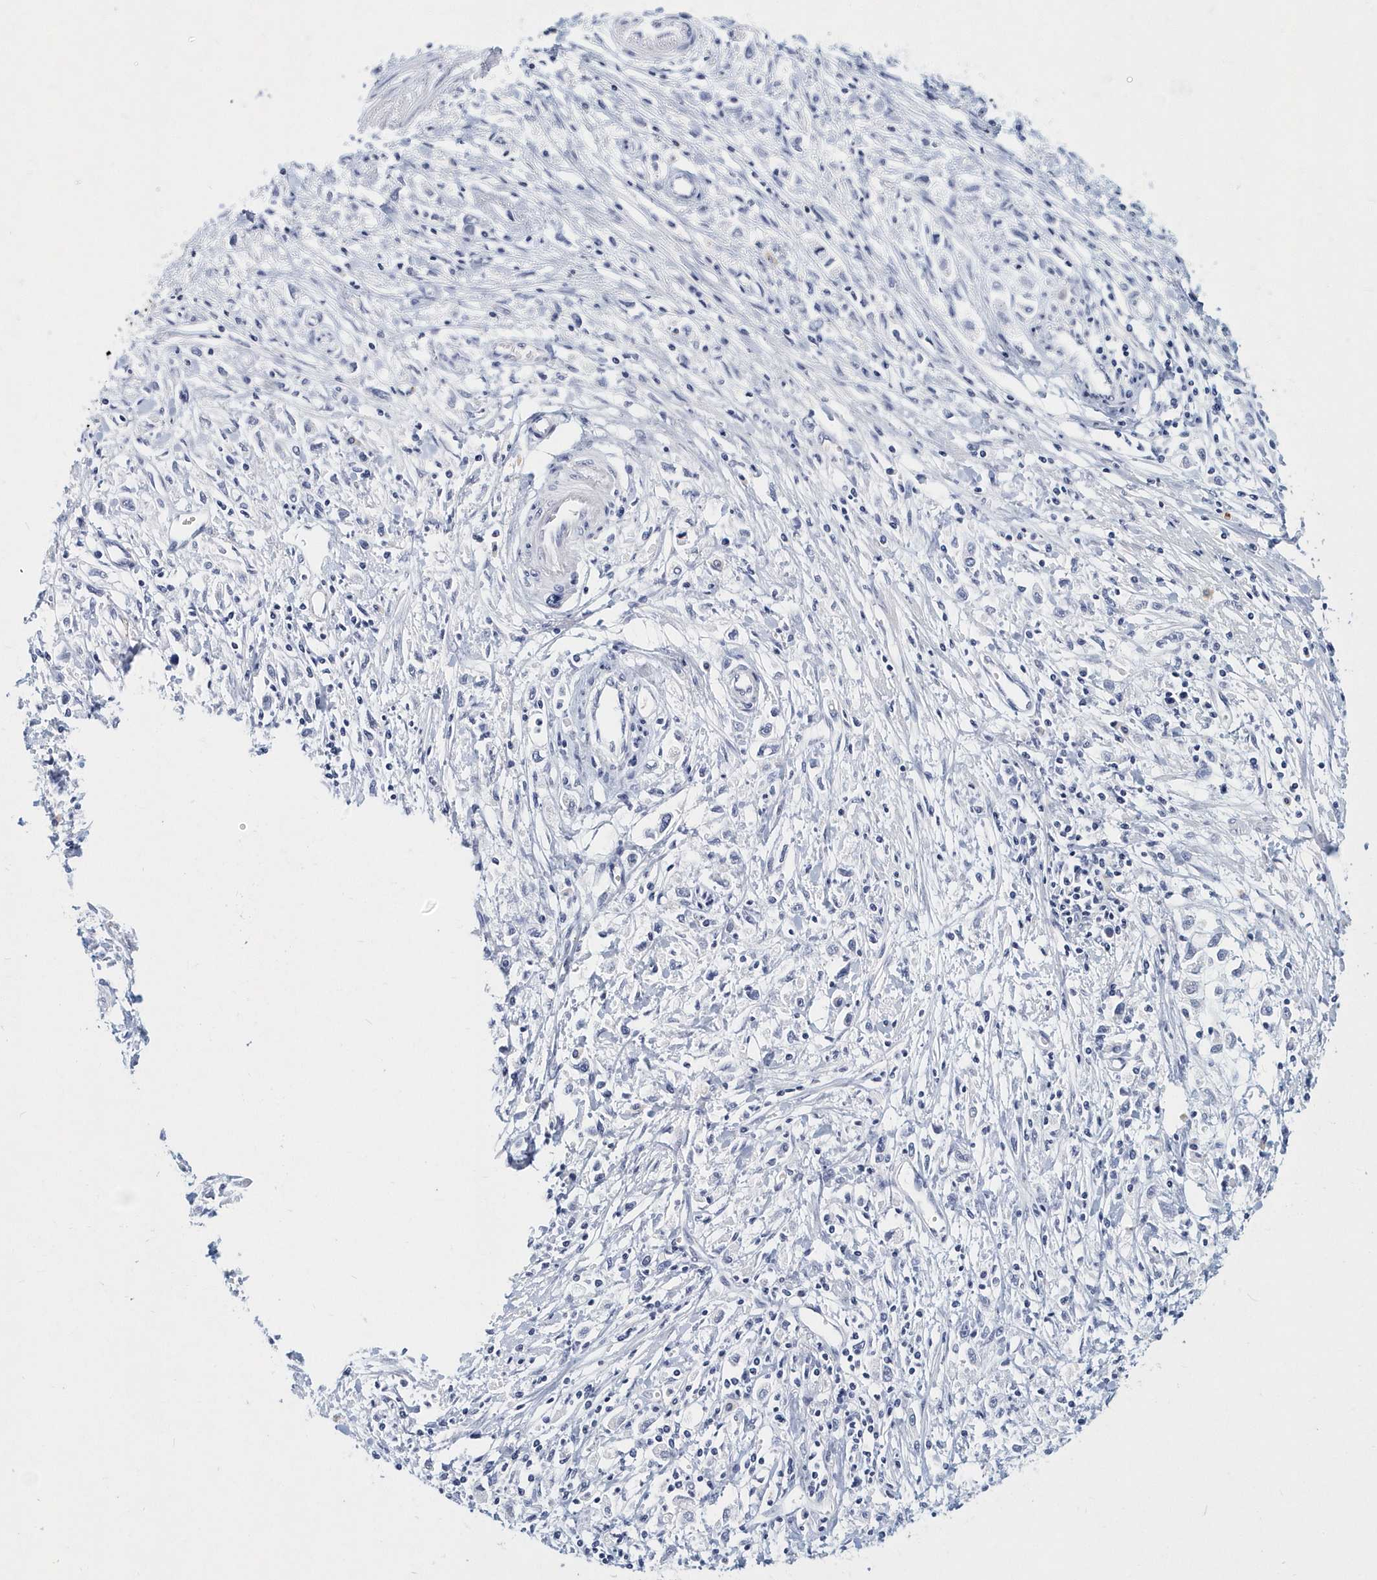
{"staining": {"intensity": "negative", "quantity": "none", "location": "none"}, "tissue": "stomach cancer", "cell_type": "Tumor cells", "image_type": "cancer", "snomed": [{"axis": "morphology", "description": "Adenocarcinoma, NOS"}, {"axis": "topography", "description": "Stomach"}], "caption": "Tumor cells show no significant protein positivity in stomach adenocarcinoma. (IHC, brightfield microscopy, high magnification).", "gene": "ITGA2B", "patient": {"sex": "female", "age": 59}}